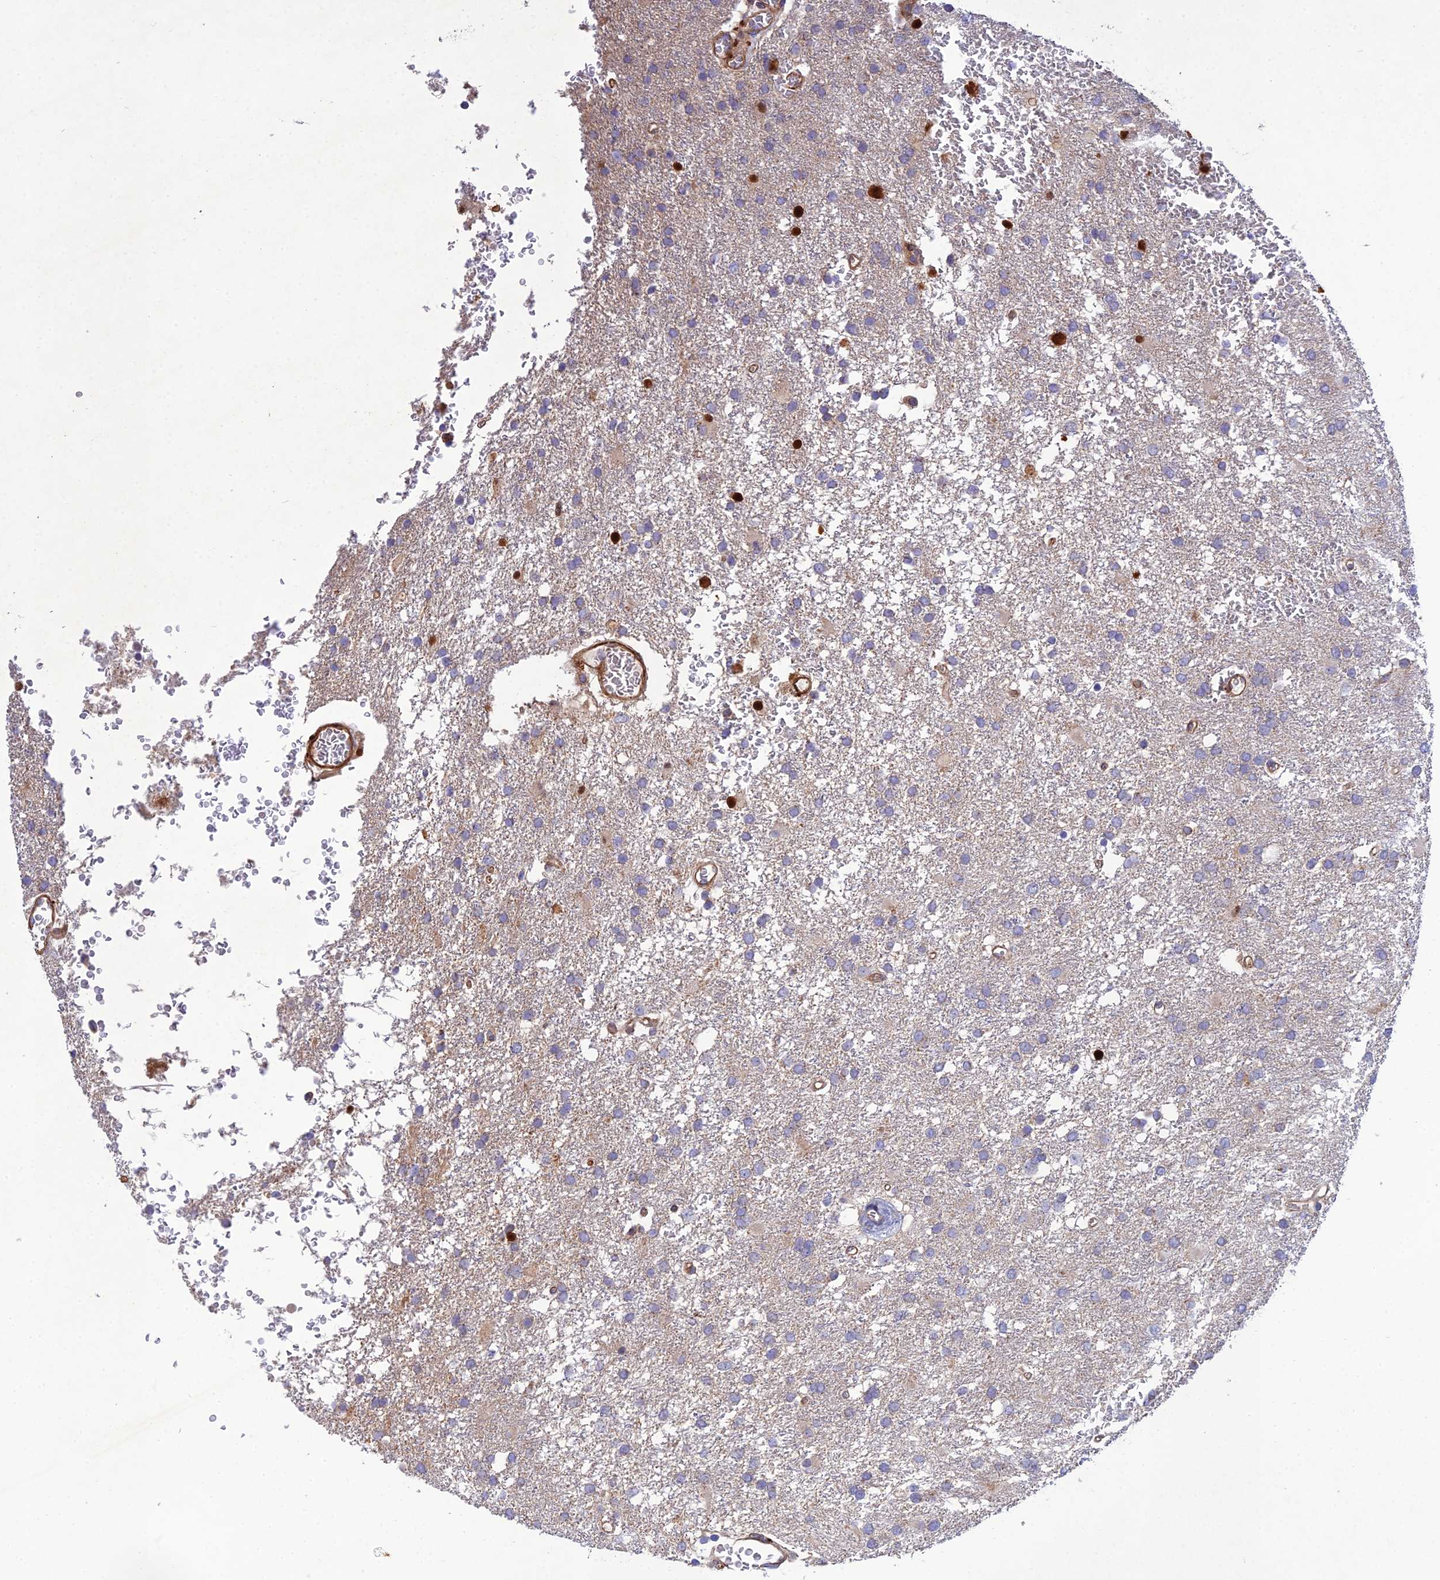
{"staining": {"intensity": "negative", "quantity": "none", "location": "none"}, "tissue": "glioma", "cell_type": "Tumor cells", "image_type": "cancer", "snomed": [{"axis": "morphology", "description": "Glioma, malignant, High grade"}, {"axis": "topography", "description": "Brain"}], "caption": "Tumor cells are negative for brown protein staining in glioma.", "gene": "RALGAPA2", "patient": {"sex": "female", "age": 74}}